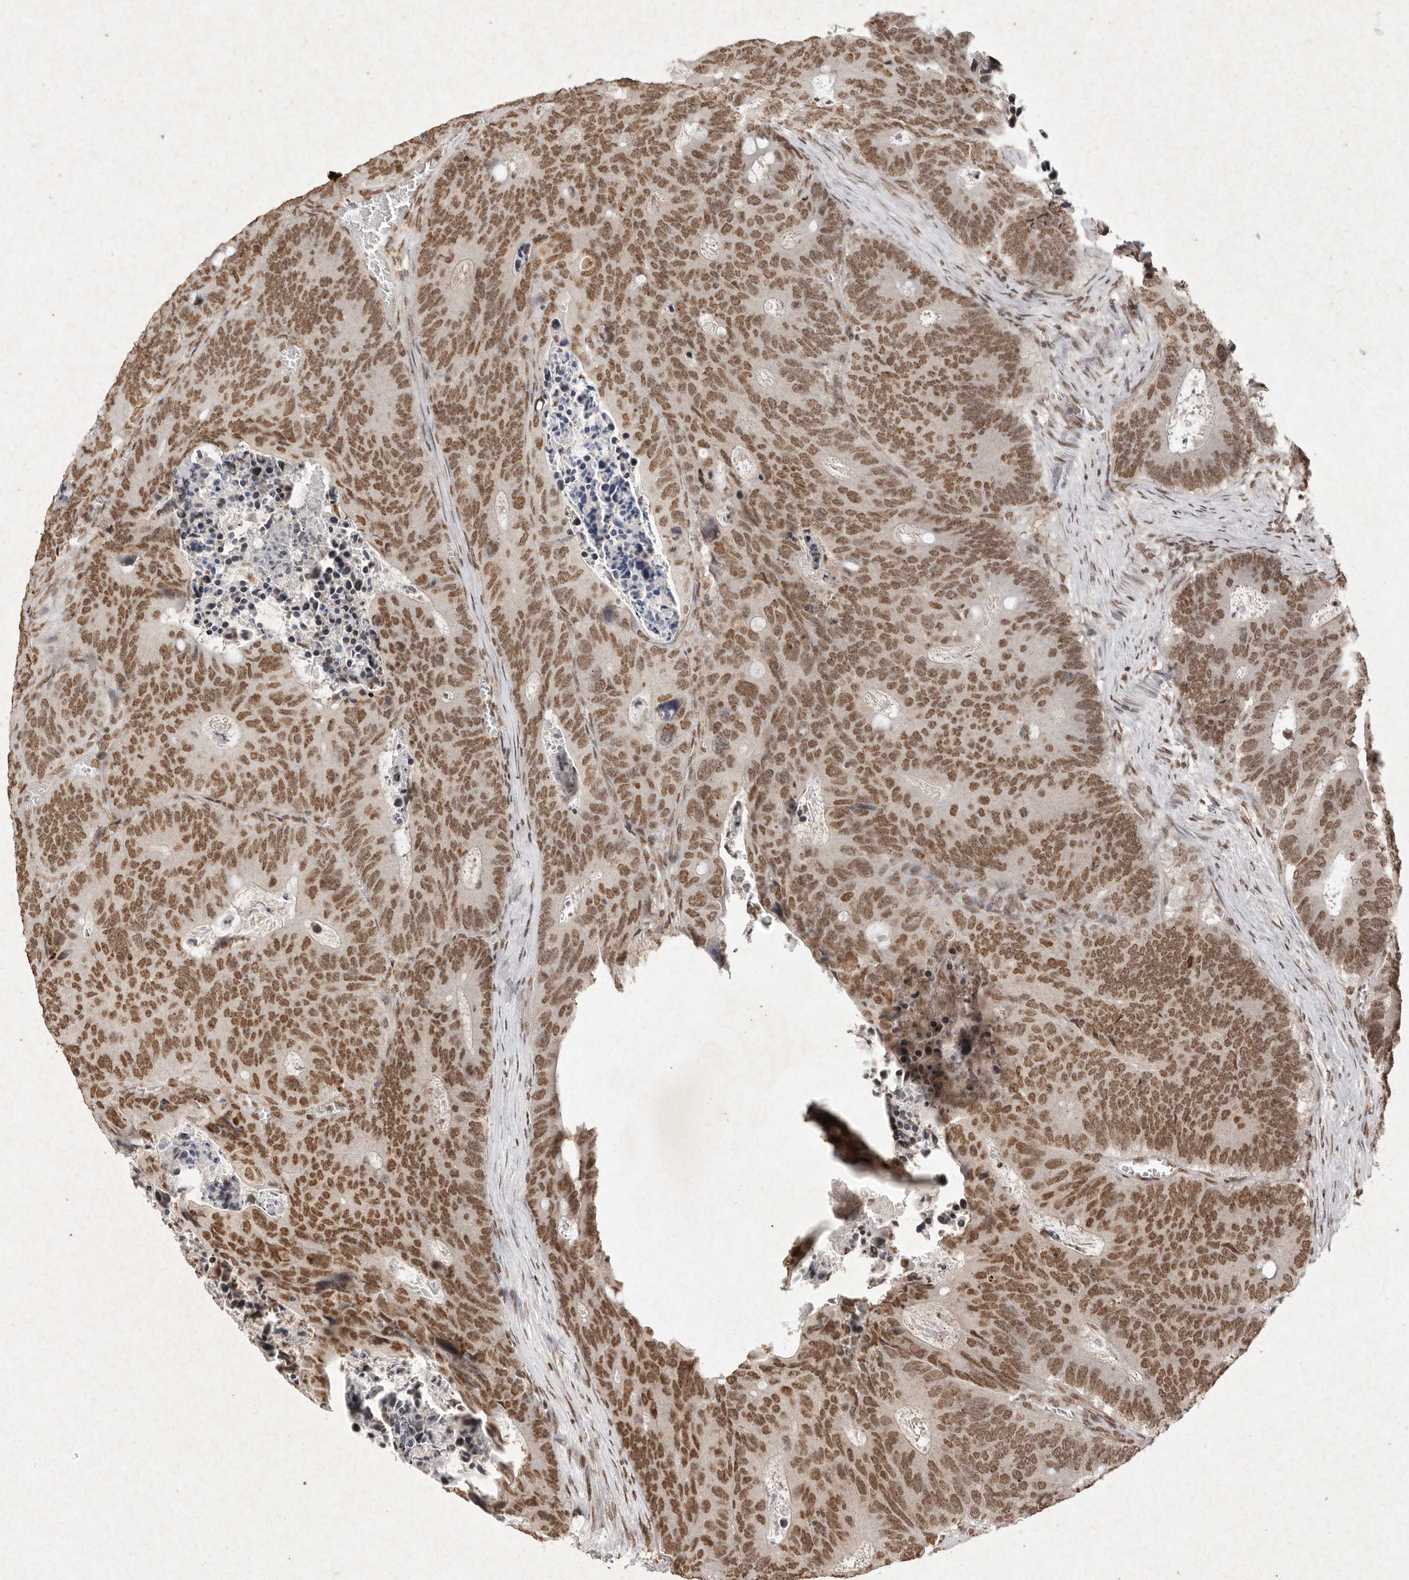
{"staining": {"intensity": "moderate", "quantity": ">75%", "location": "nuclear"}, "tissue": "colorectal cancer", "cell_type": "Tumor cells", "image_type": "cancer", "snomed": [{"axis": "morphology", "description": "Adenocarcinoma, NOS"}, {"axis": "topography", "description": "Colon"}], "caption": "There is medium levels of moderate nuclear staining in tumor cells of colorectal cancer (adenocarcinoma), as demonstrated by immunohistochemical staining (brown color).", "gene": "NKX3-2", "patient": {"sex": "male", "age": 87}}